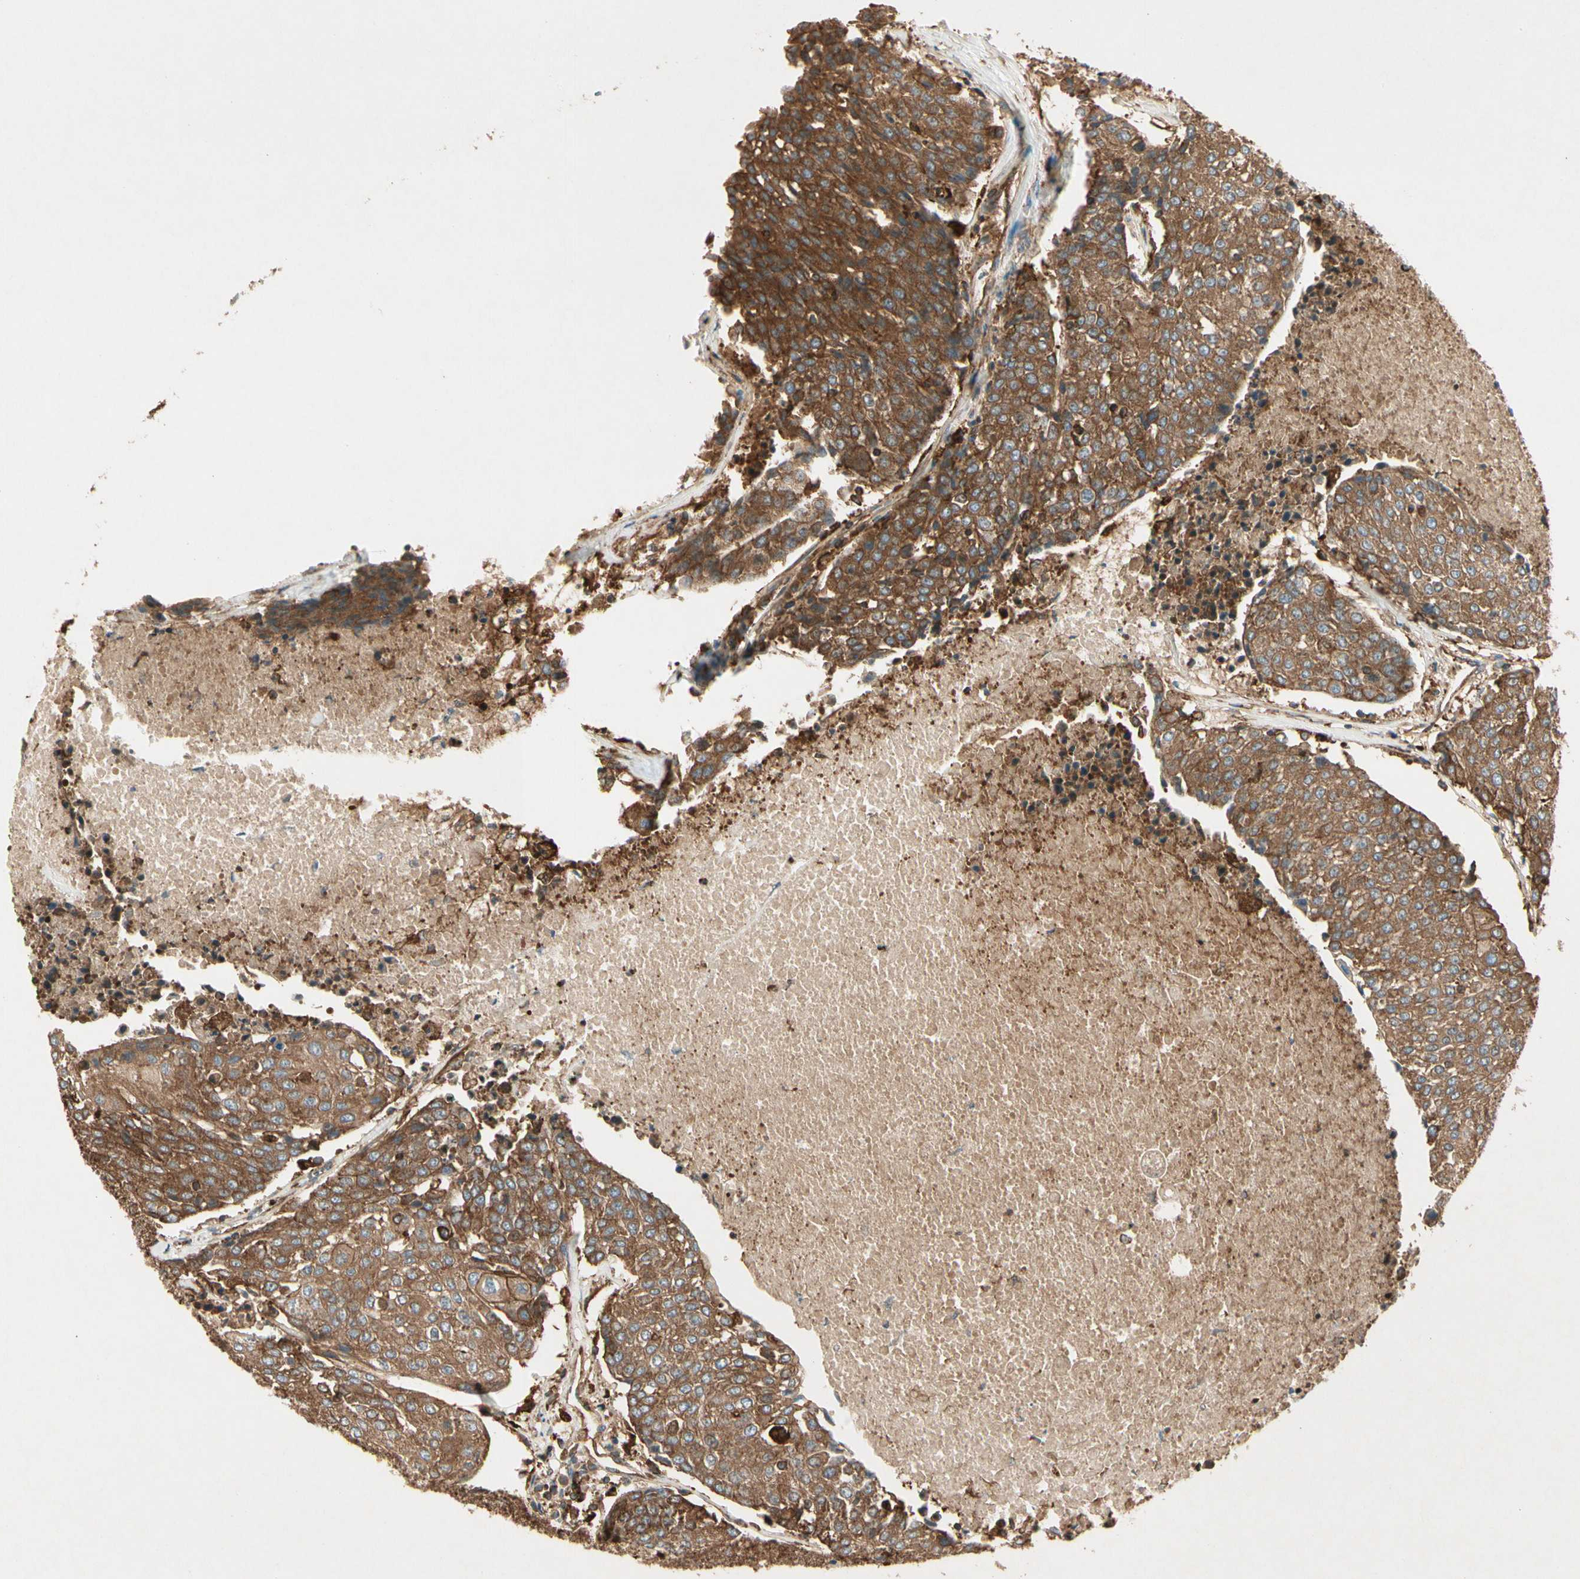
{"staining": {"intensity": "strong", "quantity": ">75%", "location": "cytoplasmic/membranous"}, "tissue": "urothelial cancer", "cell_type": "Tumor cells", "image_type": "cancer", "snomed": [{"axis": "morphology", "description": "Urothelial carcinoma, High grade"}, {"axis": "topography", "description": "Urinary bladder"}], "caption": "The micrograph displays a brown stain indicating the presence of a protein in the cytoplasmic/membranous of tumor cells in high-grade urothelial carcinoma. (IHC, brightfield microscopy, high magnification).", "gene": "ARPC2", "patient": {"sex": "female", "age": 85}}